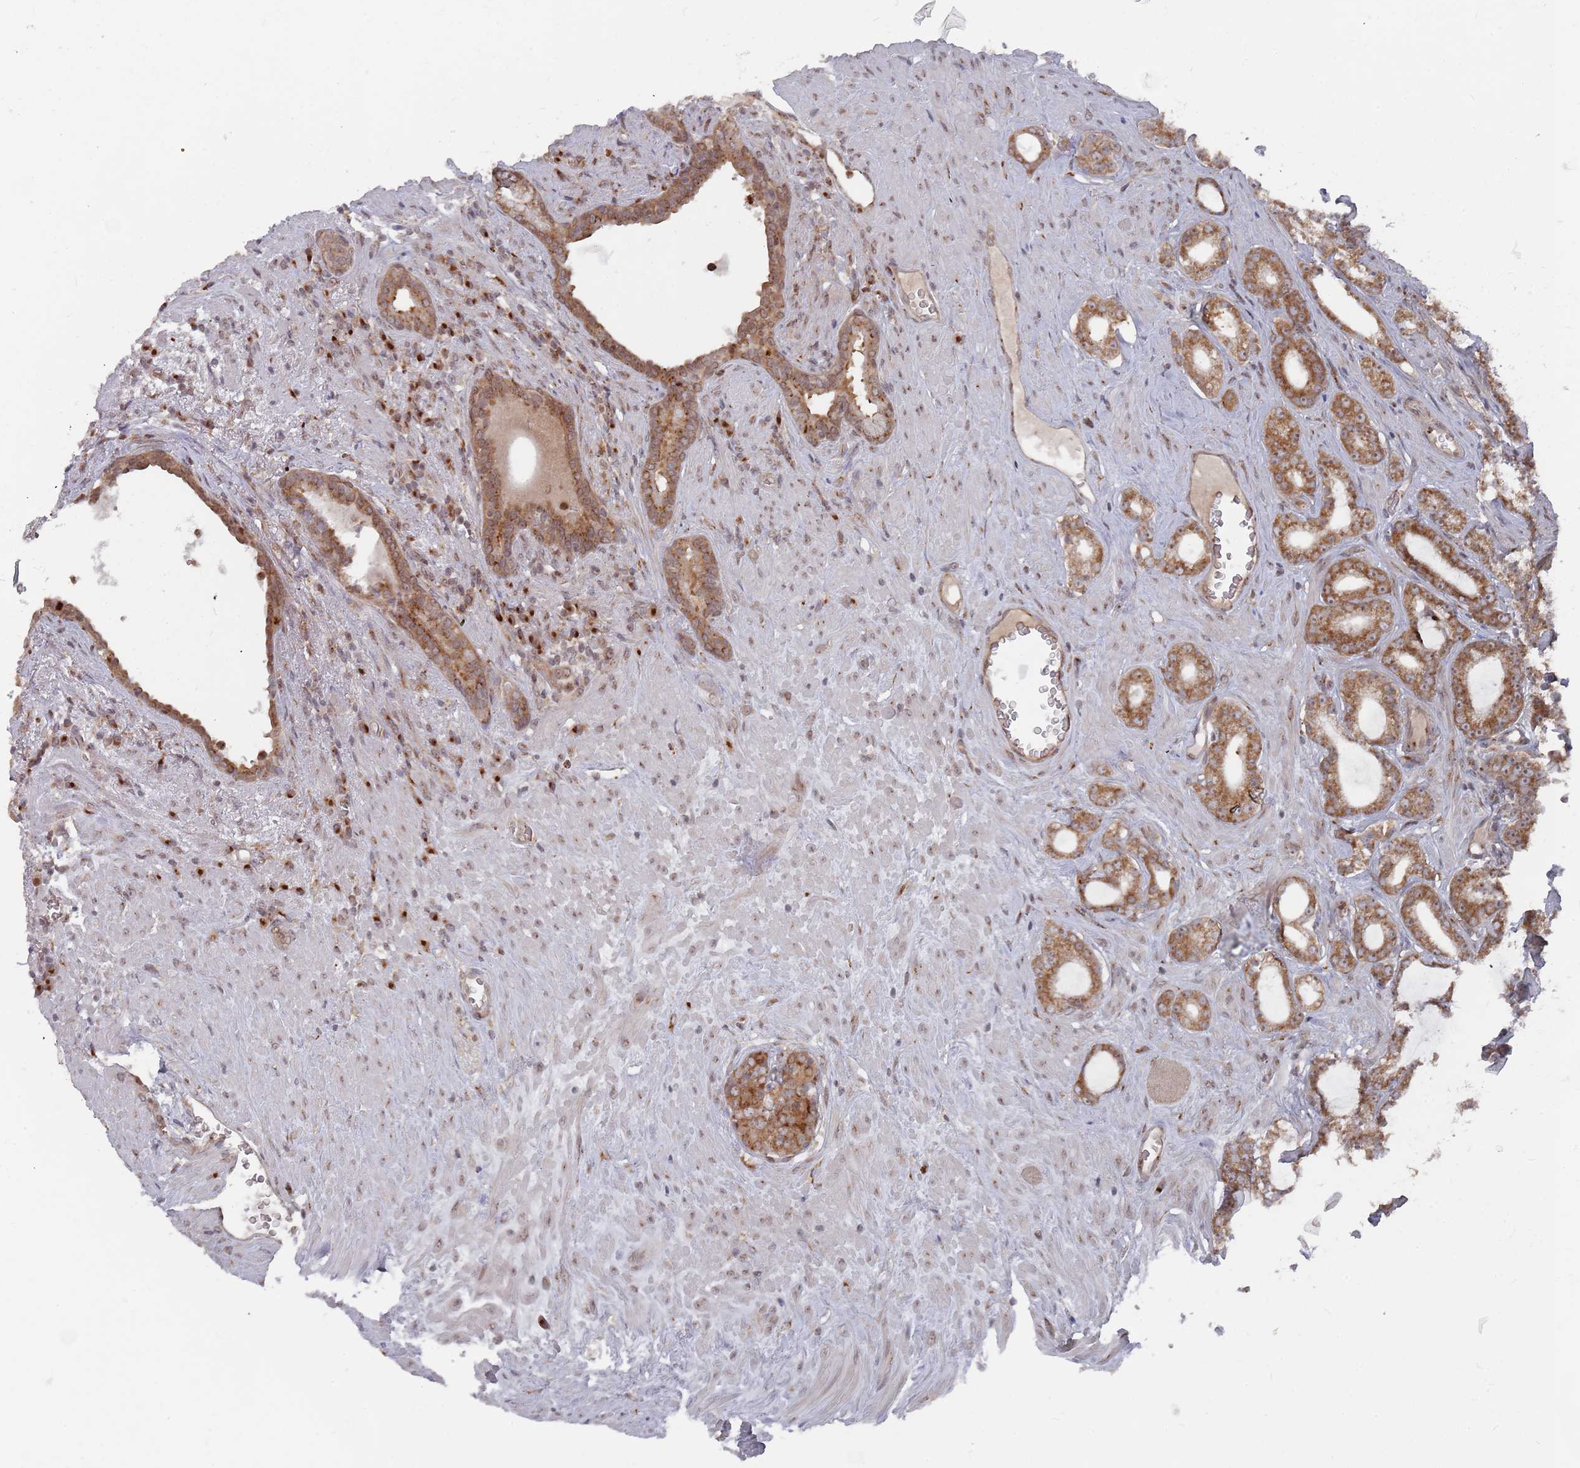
{"staining": {"intensity": "moderate", "quantity": ">75%", "location": "cytoplasmic/membranous"}, "tissue": "prostate cancer", "cell_type": "Tumor cells", "image_type": "cancer", "snomed": [{"axis": "morphology", "description": "Adenocarcinoma, Low grade"}, {"axis": "topography", "description": "Prostate"}], "caption": "High-power microscopy captured an immunohistochemistry photomicrograph of prostate cancer (adenocarcinoma (low-grade)), revealing moderate cytoplasmic/membranous staining in approximately >75% of tumor cells.", "gene": "FMO4", "patient": {"sex": "male", "age": 71}}